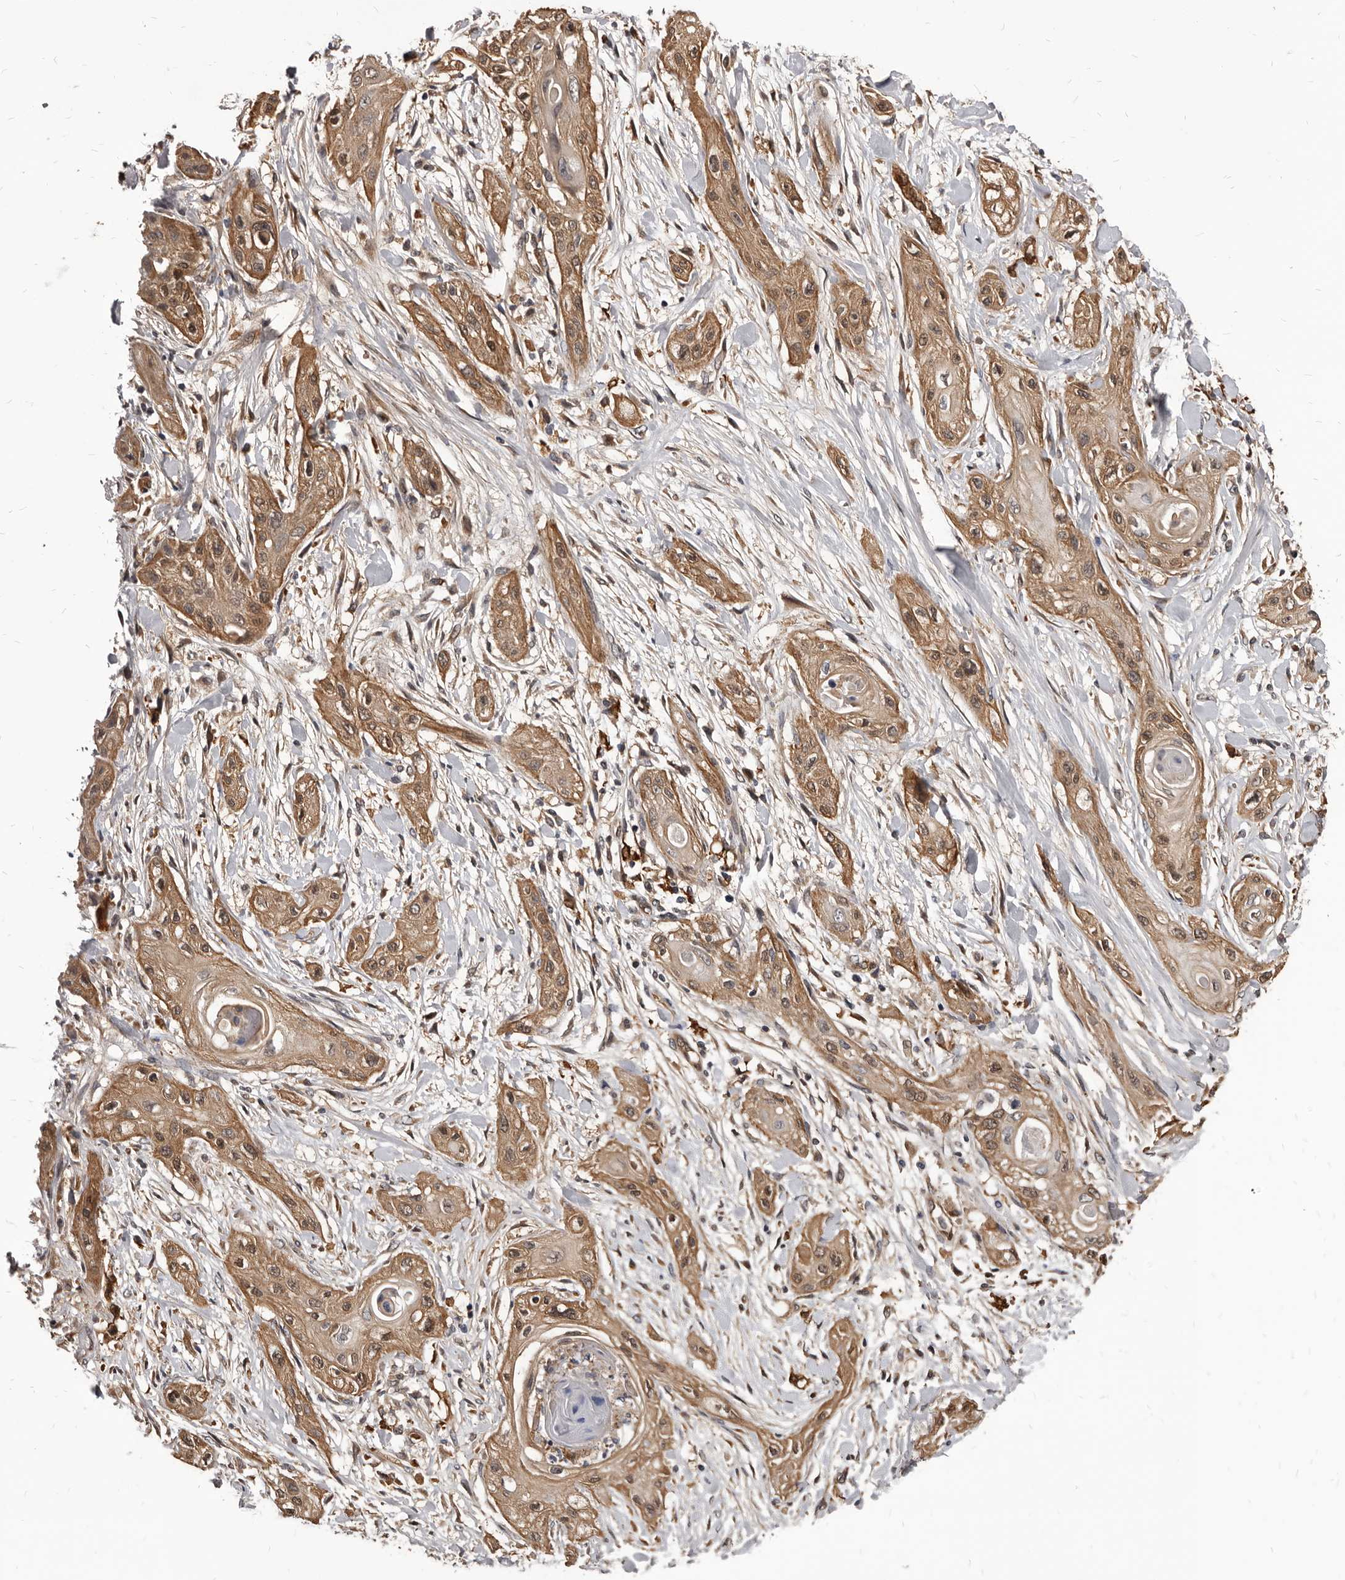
{"staining": {"intensity": "moderate", "quantity": ">75%", "location": "cytoplasmic/membranous"}, "tissue": "lung cancer", "cell_type": "Tumor cells", "image_type": "cancer", "snomed": [{"axis": "morphology", "description": "Squamous cell carcinoma, NOS"}, {"axis": "topography", "description": "Lung"}], "caption": "Tumor cells demonstrate medium levels of moderate cytoplasmic/membranous staining in about >75% of cells in lung squamous cell carcinoma.", "gene": "ADAMTS20", "patient": {"sex": "female", "age": 47}}